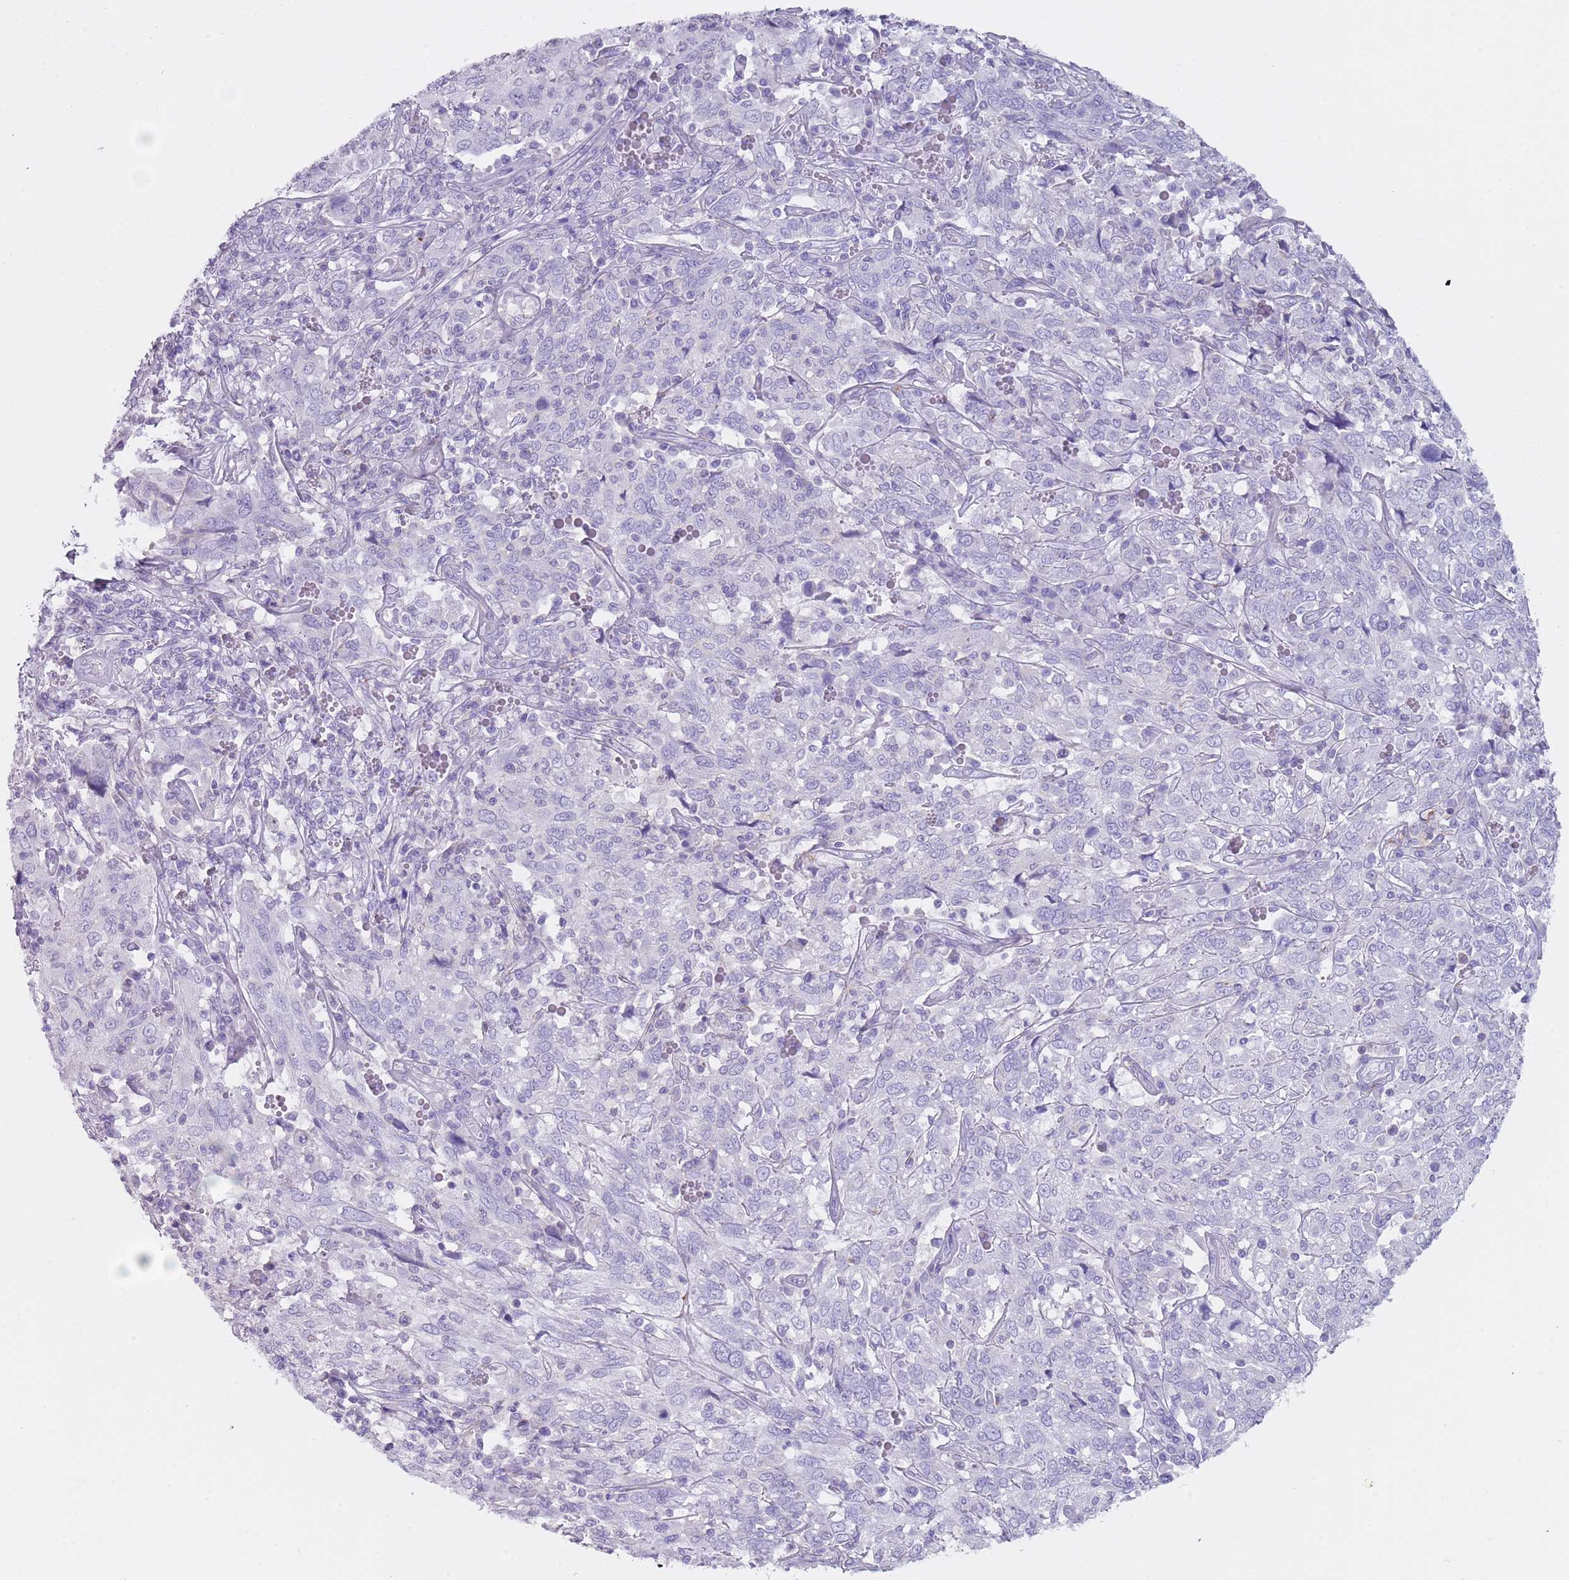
{"staining": {"intensity": "negative", "quantity": "none", "location": "none"}, "tissue": "cervical cancer", "cell_type": "Tumor cells", "image_type": "cancer", "snomed": [{"axis": "morphology", "description": "Squamous cell carcinoma, NOS"}, {"axis": "topography", "description": "Cervix"}], "caption": "Tumor cells are negative for brown protein staining in cervical cancer (squamous cell carcinoma). The staining was performed using DAB (3,3'-diaminobenzidine) to visualize the protein expression in brown, while the nuclei were stained in blue with hematoxylin (Magnification: 20x).", "gene": "NBPF20", "patient": {"sex": "female", "age": 46}}